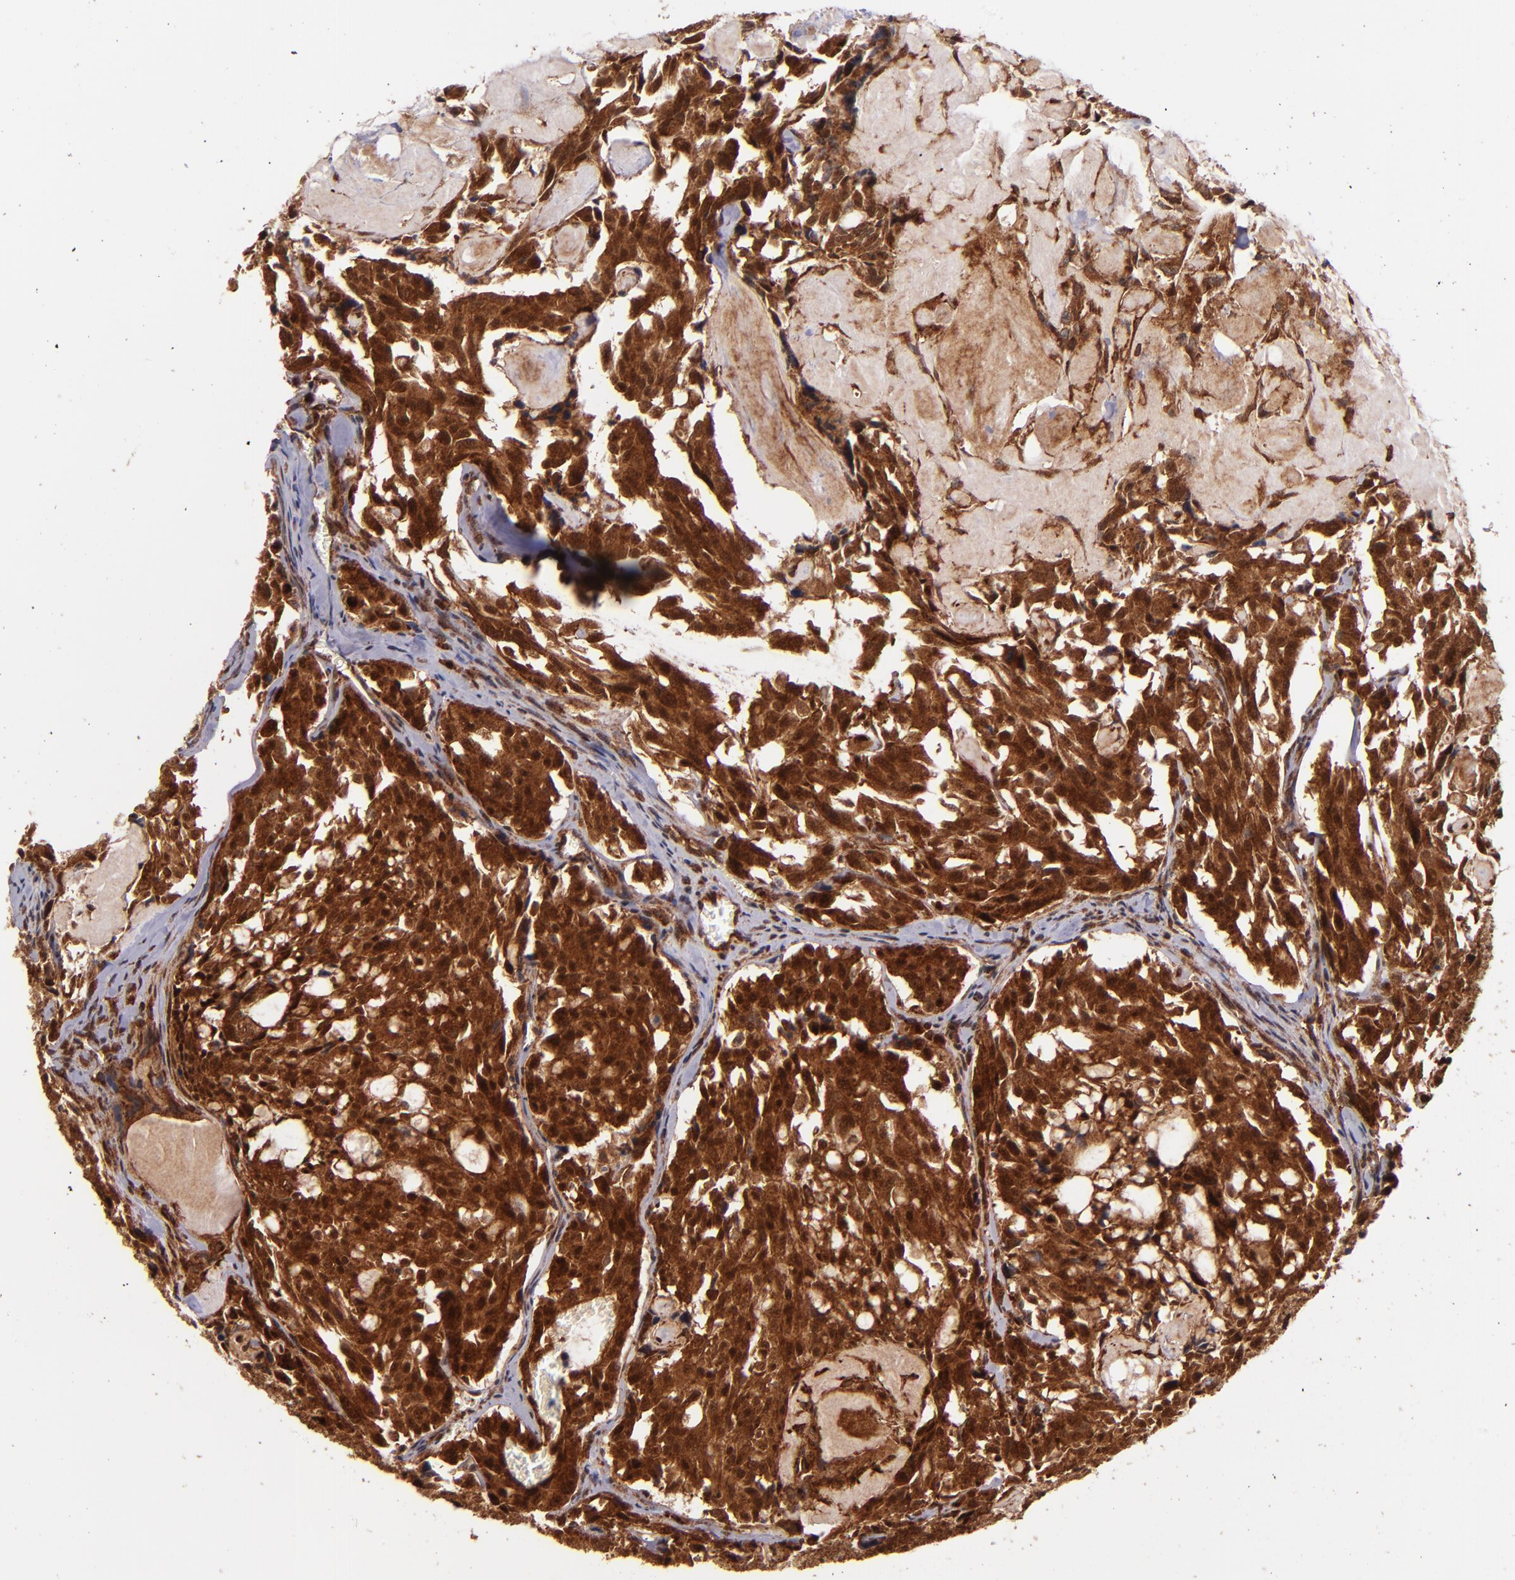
{"staining": {"intensity": "strong", "quantity": ">75%", "location": "cytoplasmic/membranous"}, "tissue": "thyroid cancer", "cell_type": "Tumor cells", "image_type": "cancer", "snomed": [{"axis": "morphology", "description": "Carcinoma, NOS"}, {"axis": "morphology", "description": "Carcinoid, malignant, NOS"}, {"axis": "topography", "description": "Thyroid gland"}], "caption": "Thyroid malignant carcinoid was stained to show a protein in brown. There is high levels of strong cytoplasmic/membranous expression in about >75% of tumor cells.", "gene": "STX8", "patient": {"sex": "male", "age": 33}}